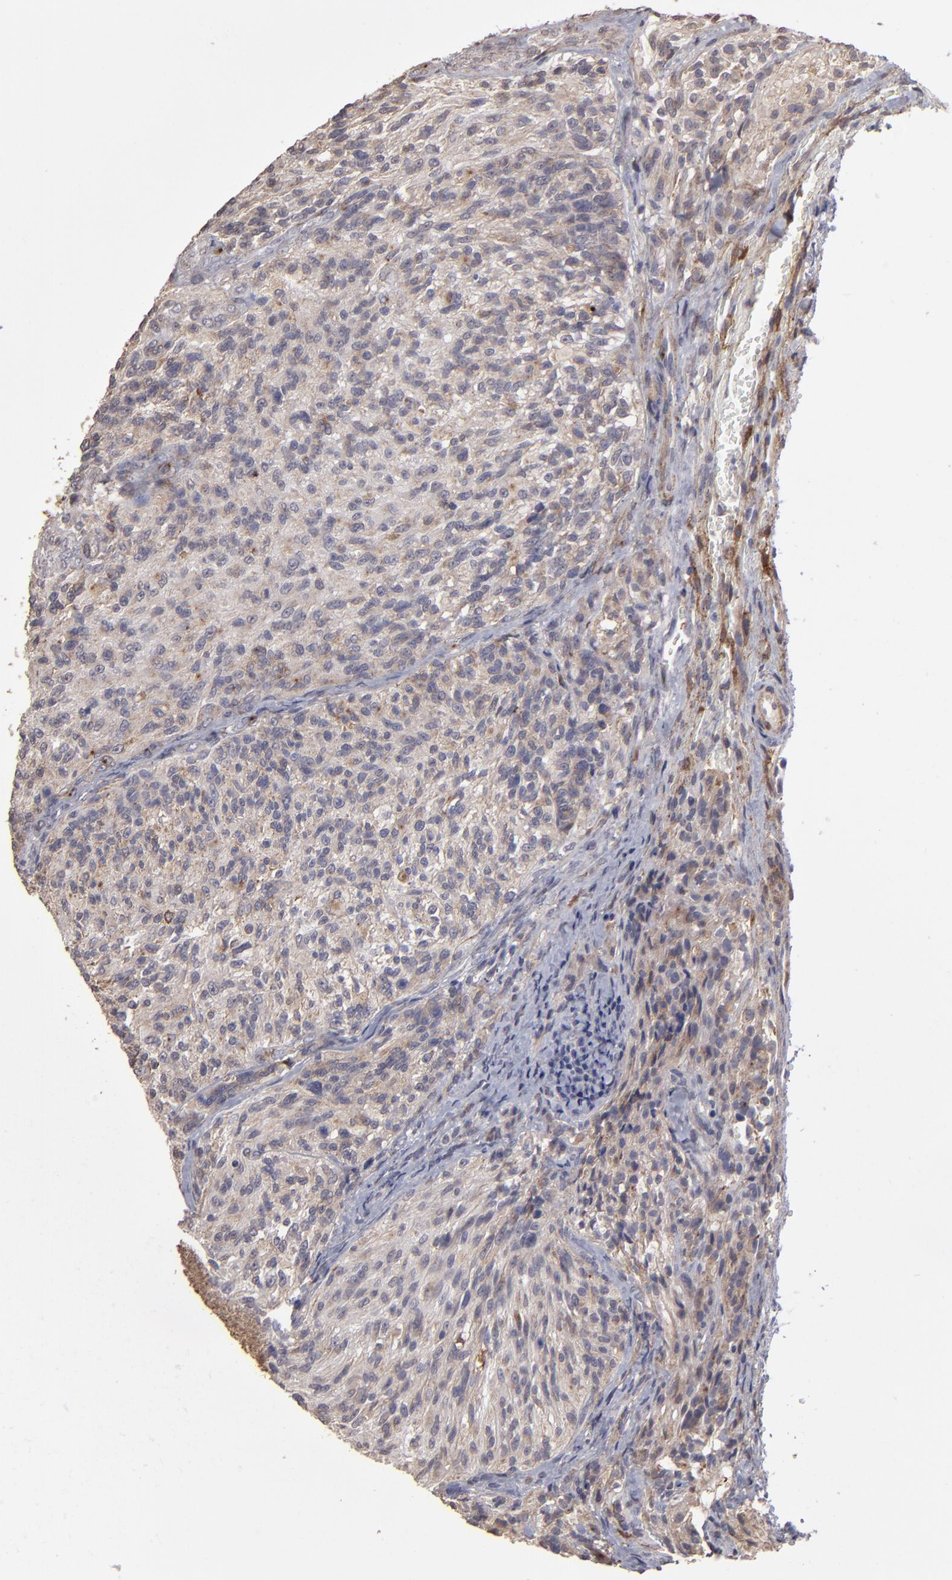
{"staining": {"intensity": "weak", "quantity": ">75%", "location": "cytoplasmic/membranous"}, "tissue": "glioma", "cell_type": "Tumor cells", "image_type": "cancer", "snomed": [{"axis": "morphology", "description": "Normal tissue, NOS"}, {"axis": "morphology", "description": "Glioma, malignant, High grade"}, {"axis": "topography", "description": "Cerebral cortex"}], "caption": "This is an image of immunohistochemistry staining of glioma, which shows weak expression in the cytoplasmic/membranous of tumor cells.", "gene": "ITGB5", "patient": {"sex": "male", "age": 56}}